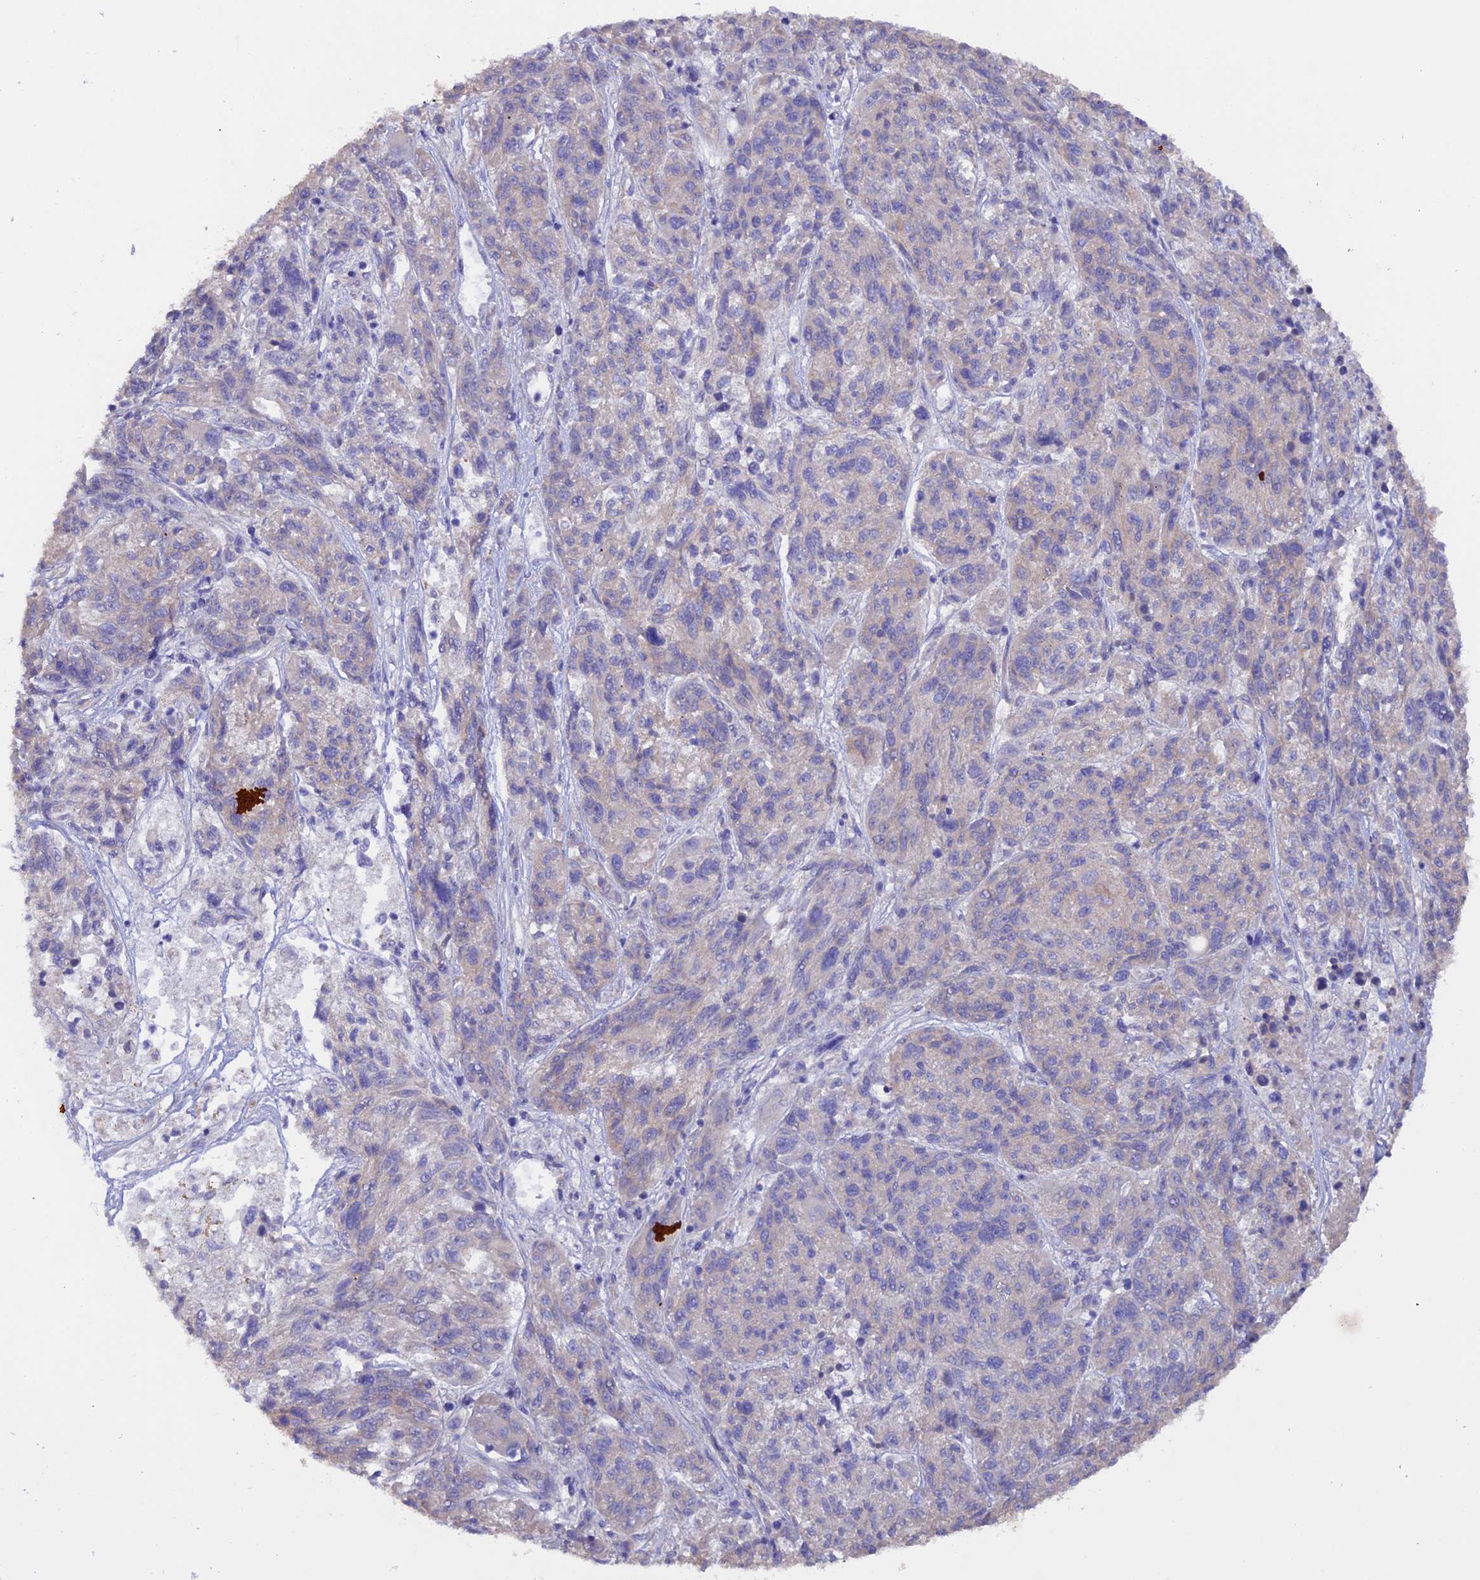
{"staining": {"intensity": "negative", "quantity": "none", "location": "none"}, "tissue": "melanoma", "cell_type": "Tumor cells", "image_type": "cancer", "snomed": [{"axis": "morphology", "description": "Malignant melanoma, NOS"}, {"axis": "topography", "description": "Skin"}], "caption": "Immunohistochemistry (IHC) histopathology image of human malignant melanoma stained for a protein (brown), which demonstrates no positivity in tumor cells.", "gene": "HYCC1", "patient": {"sex": "male", "age": 53}}